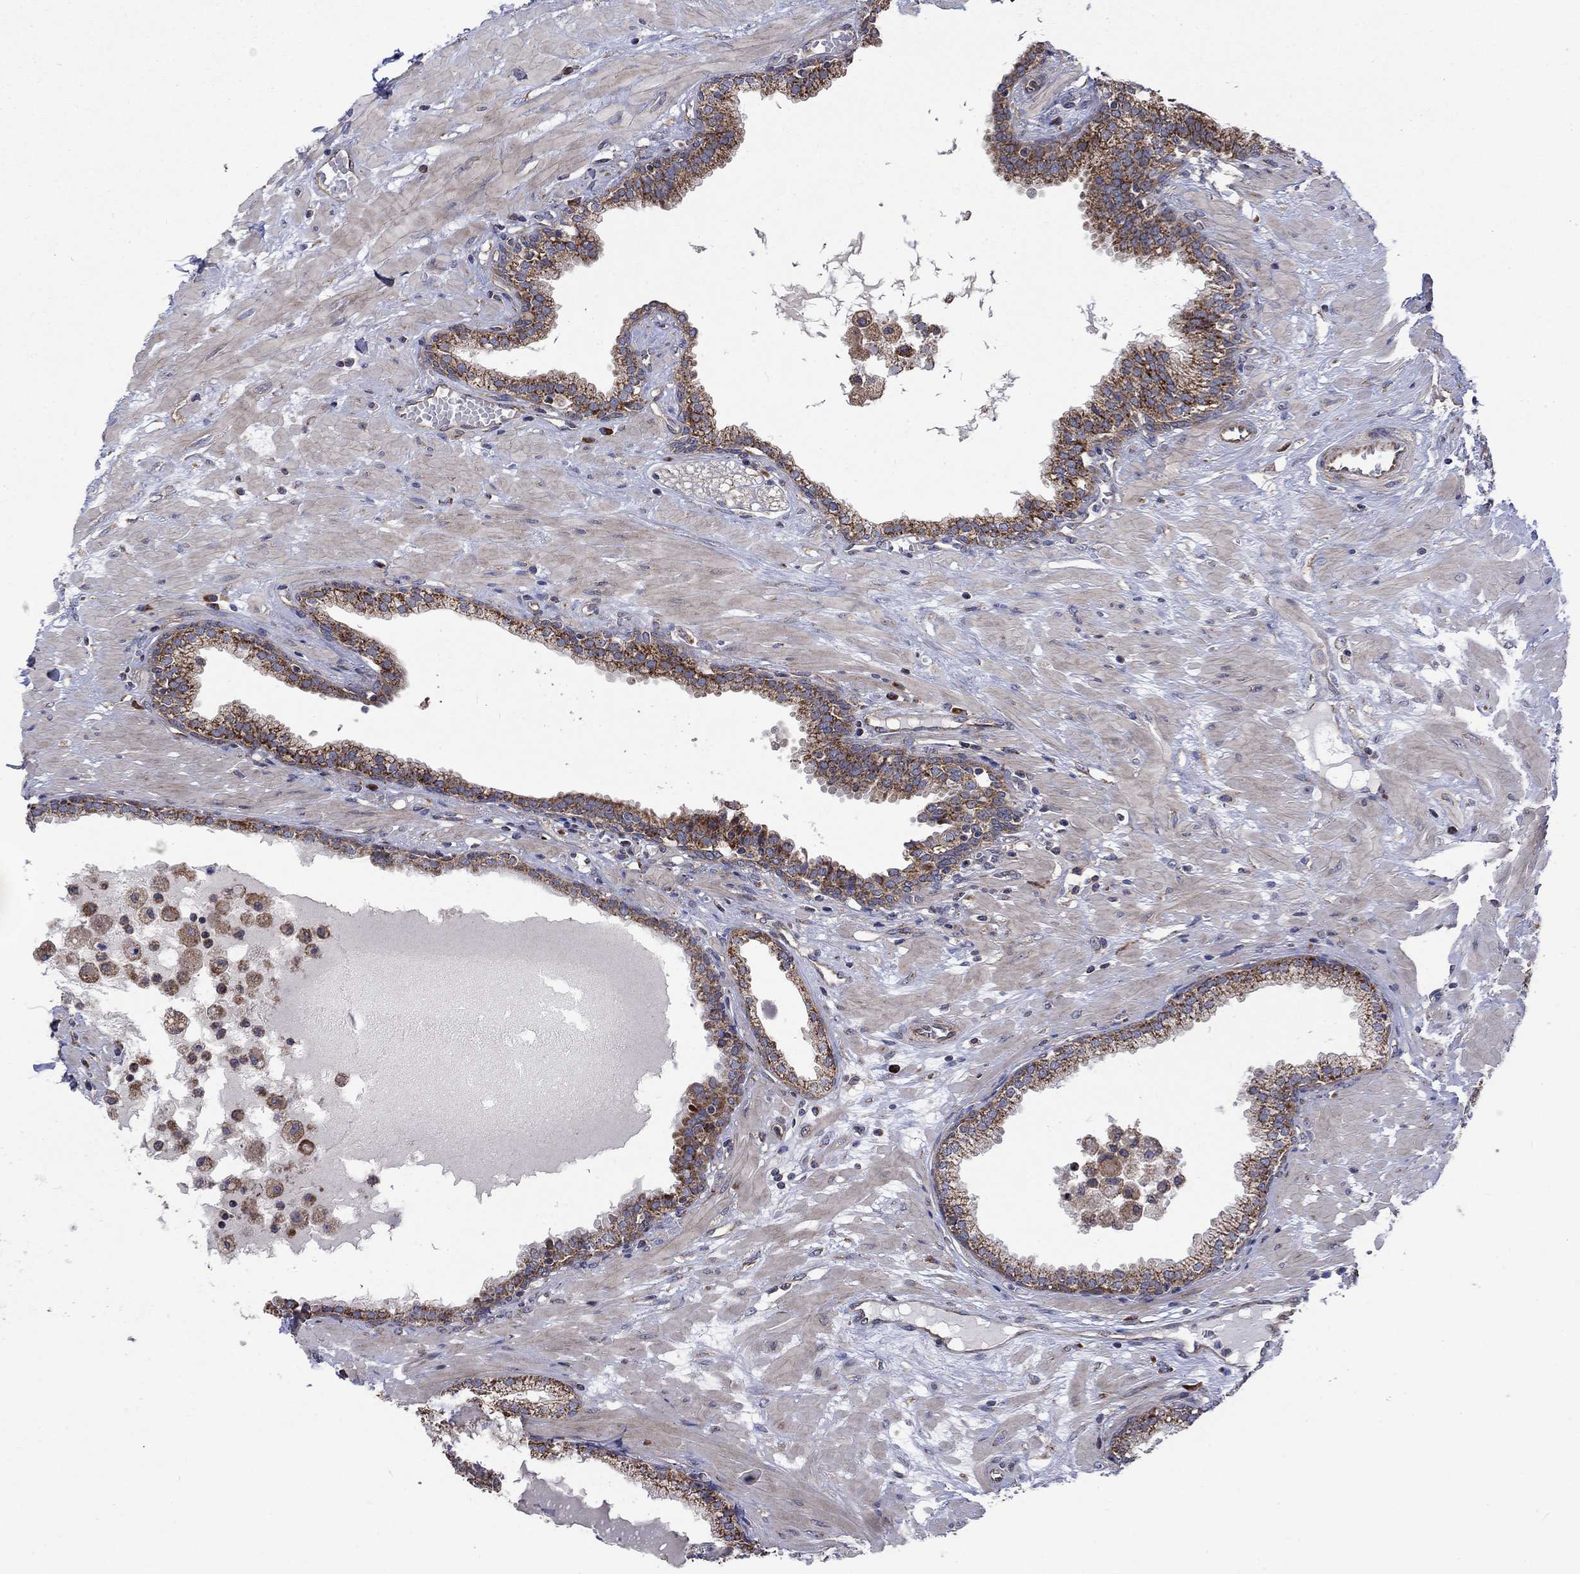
{"staining": {"intensity": "moderate", "quantity": "25%-75%", "location": "cytoplasmic/membranous"}, "tissue": "prostate", "cell_type": "Glandular cells", "image_type": "normal", "snomed": [{"axis": "morphology", "description": "Normal tissue, NOS"}, {"axis": "topography", "description": "Prostate"}], "caption": "Immunohistochemistry (IHC) micrograph of normal human prostate stained for a protein (brown), which reveals medium levels of moderate cytoplasmic/membranous staining in approximately 25%-75% of glandular cells.", "gene": "RPLP0", "patient": {"sex": "male", "age": 64}}